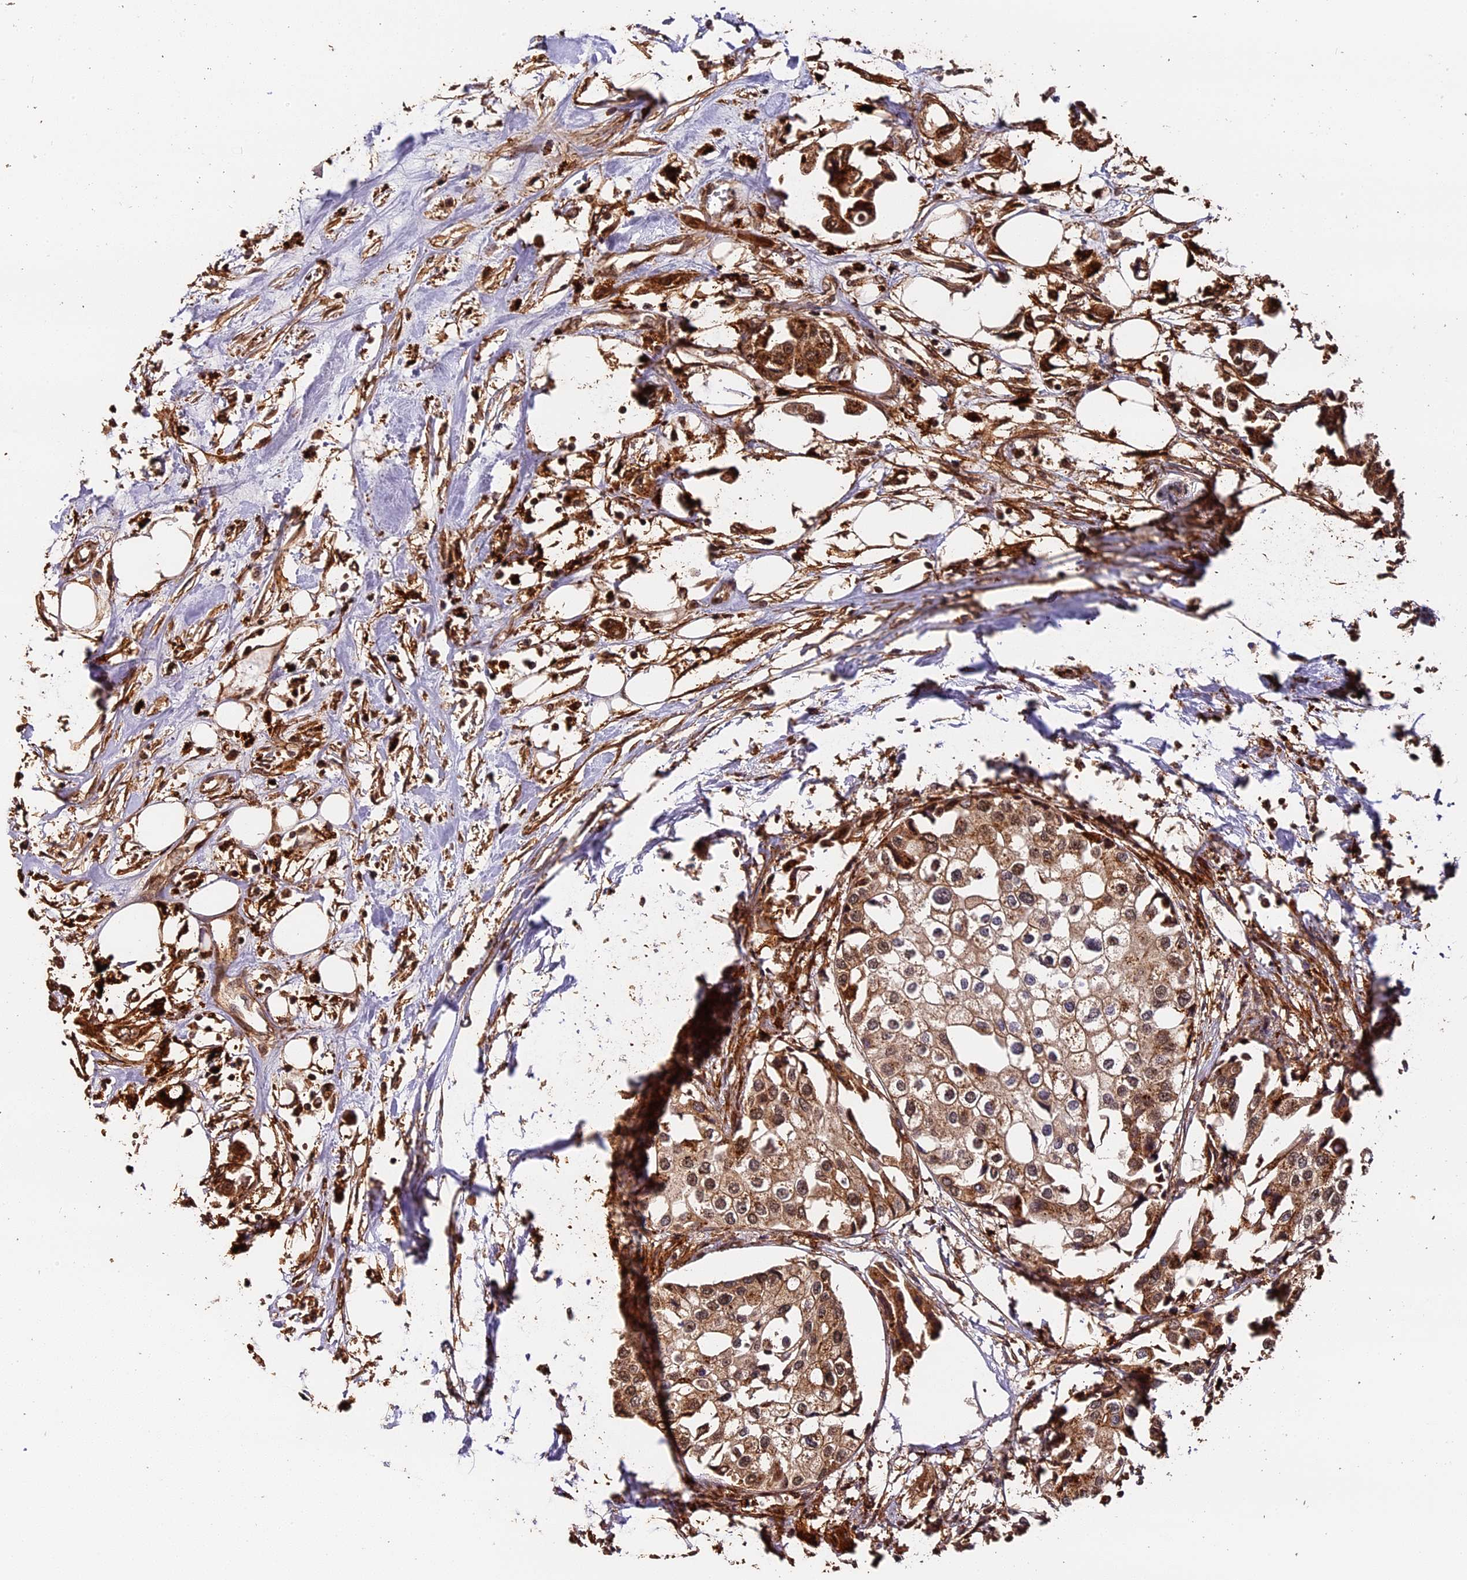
{"staining": {"intensity": "weak", "quantity": "25%-75%", "location": "cytoplasmic/membranous,nuclear"}, "tissue": "urothelial cancer", "cell_type": "Tumor cells", "image_type": "cancer", "snomed": [{"axis": "morphology", "description": "Urothelial carcinoma, High grade"}, {"axis": "topography", "description": "Urinary bladder"}], "caption": "Tumor cells display low levels of weak cytoplasmic/membranous and nuclear expression in about 25%-75% of cells in high-grade urothelial carcinoma.", "gene": "MMP15", "patient": {"sex": "male", "age": 64}}